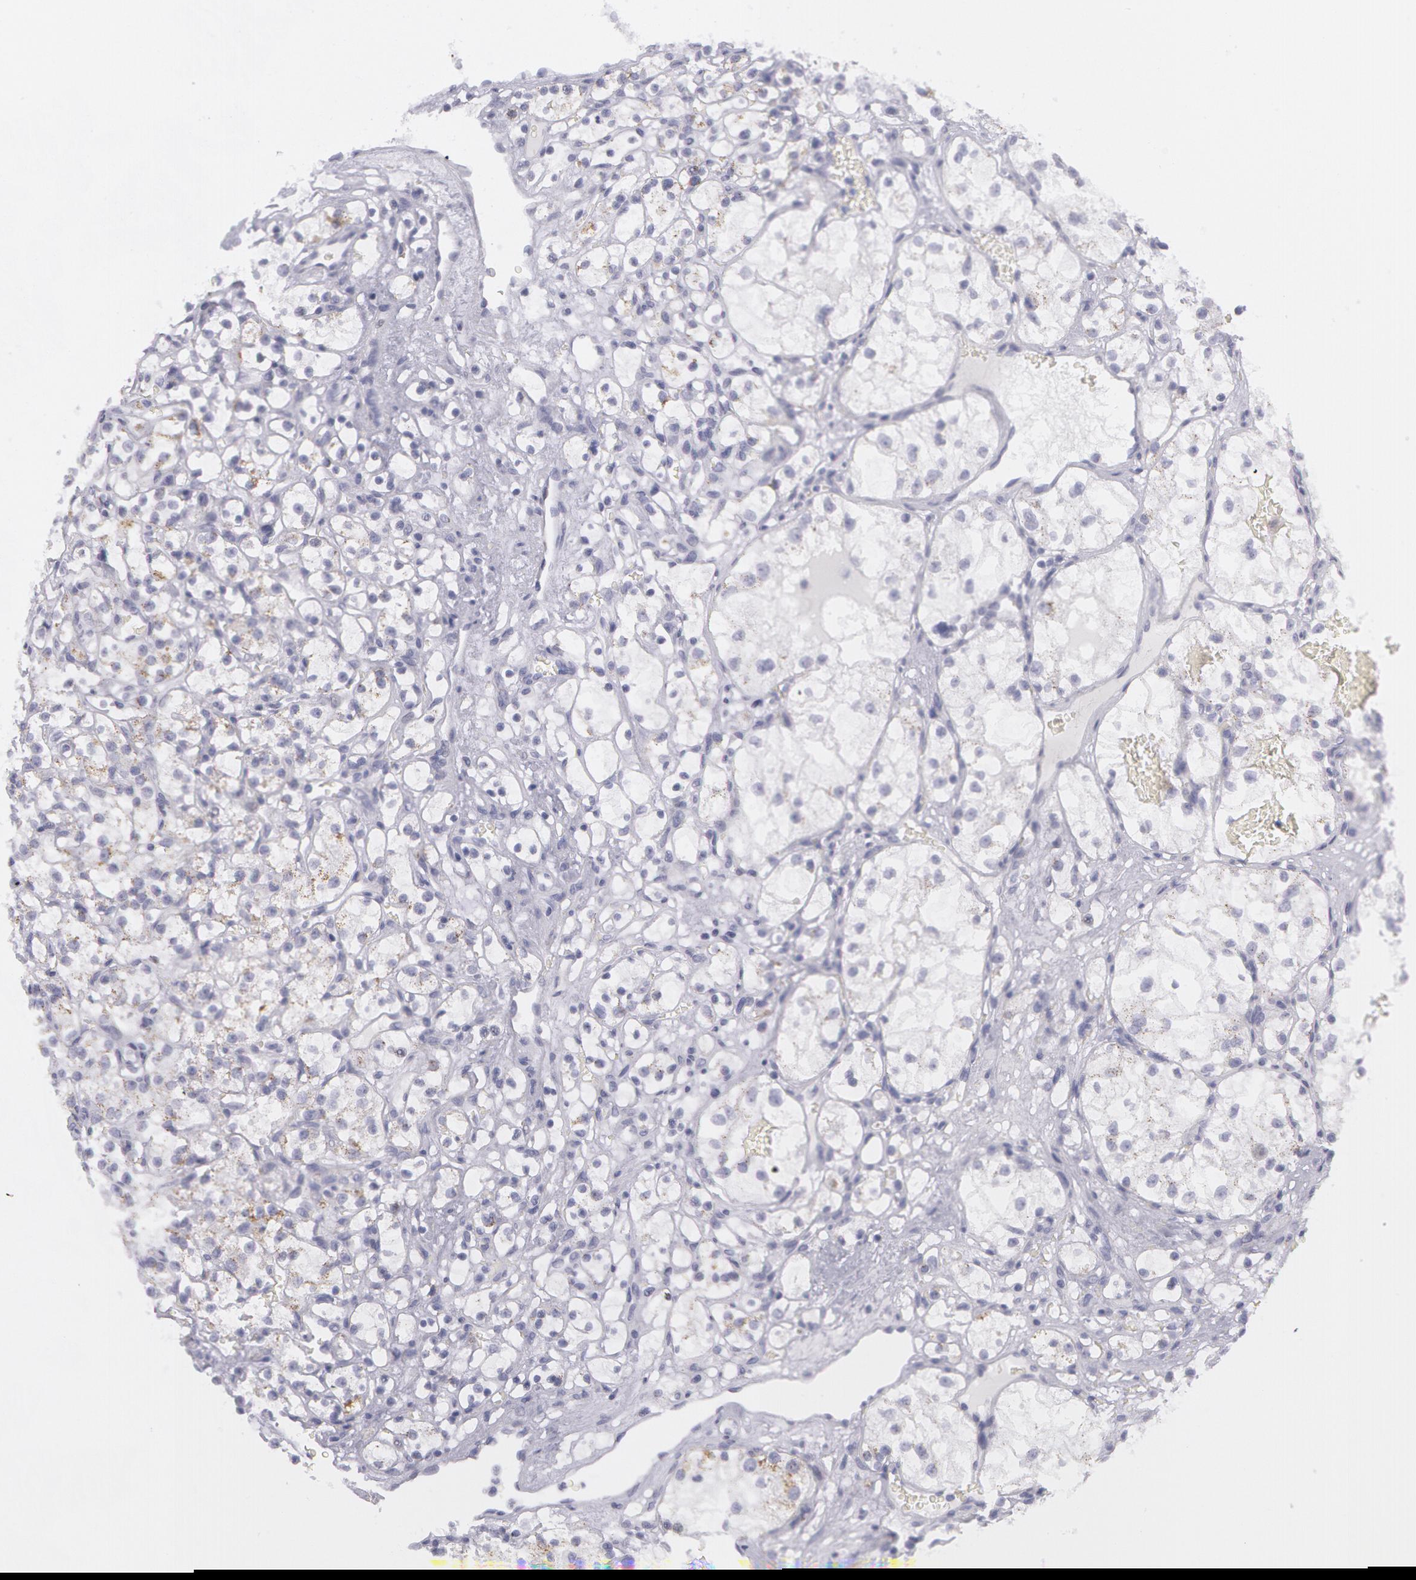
{"staining": {"intensity": "negative", "quantity": "none", "location": "none"}, "tissue": "renal cancer", "cell_type": "Tumor cells", "image_type": "cancer", "snomed": [{"axis": "morphology", "description": "Adenocarcinoma, NOS"}, {"axis": "topography", "description": "Kidney"}], "caption": "Tumor cells are negative for protein expression in human renal cancer.", "gene": "AMACR", "patient": {"sex": "male", "age": 61}}